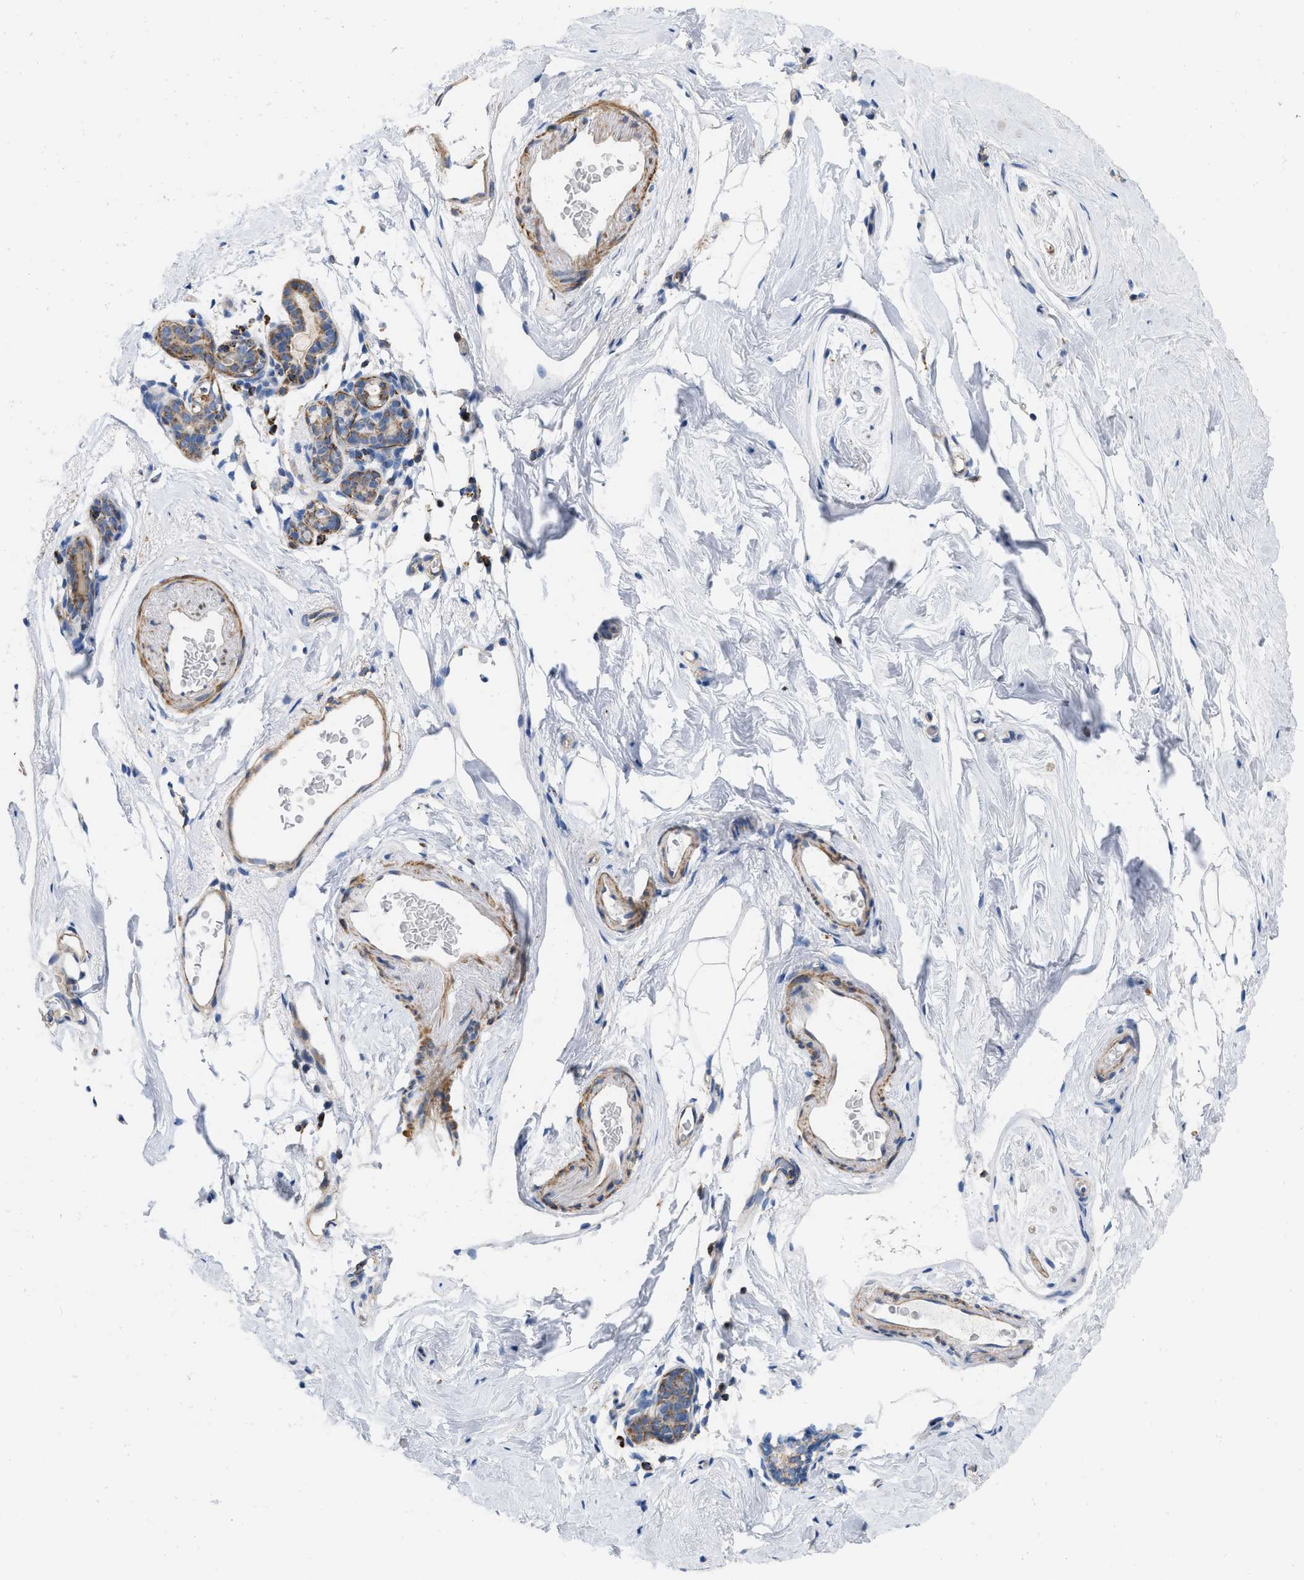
{"staining": {"intensity": "negative", "quantity": "none", "location": "none"}, "tissue": "breast", "cell_type": "Adipocytes", "image_type": "normal", "snomed": [{"axis": "morphology", "description": "Normal tissue, NOS"}, {"axis": "topography", "description": "Breast"}], "caption": "IHC photomicrograph of unremarkable breast: breast stained with DAB (3,3'-diaminobenzidine) reveals no significant protein staining in adipocytes.", "gene": "GRB10", "patient": {"sex": "female", "age": 62}}